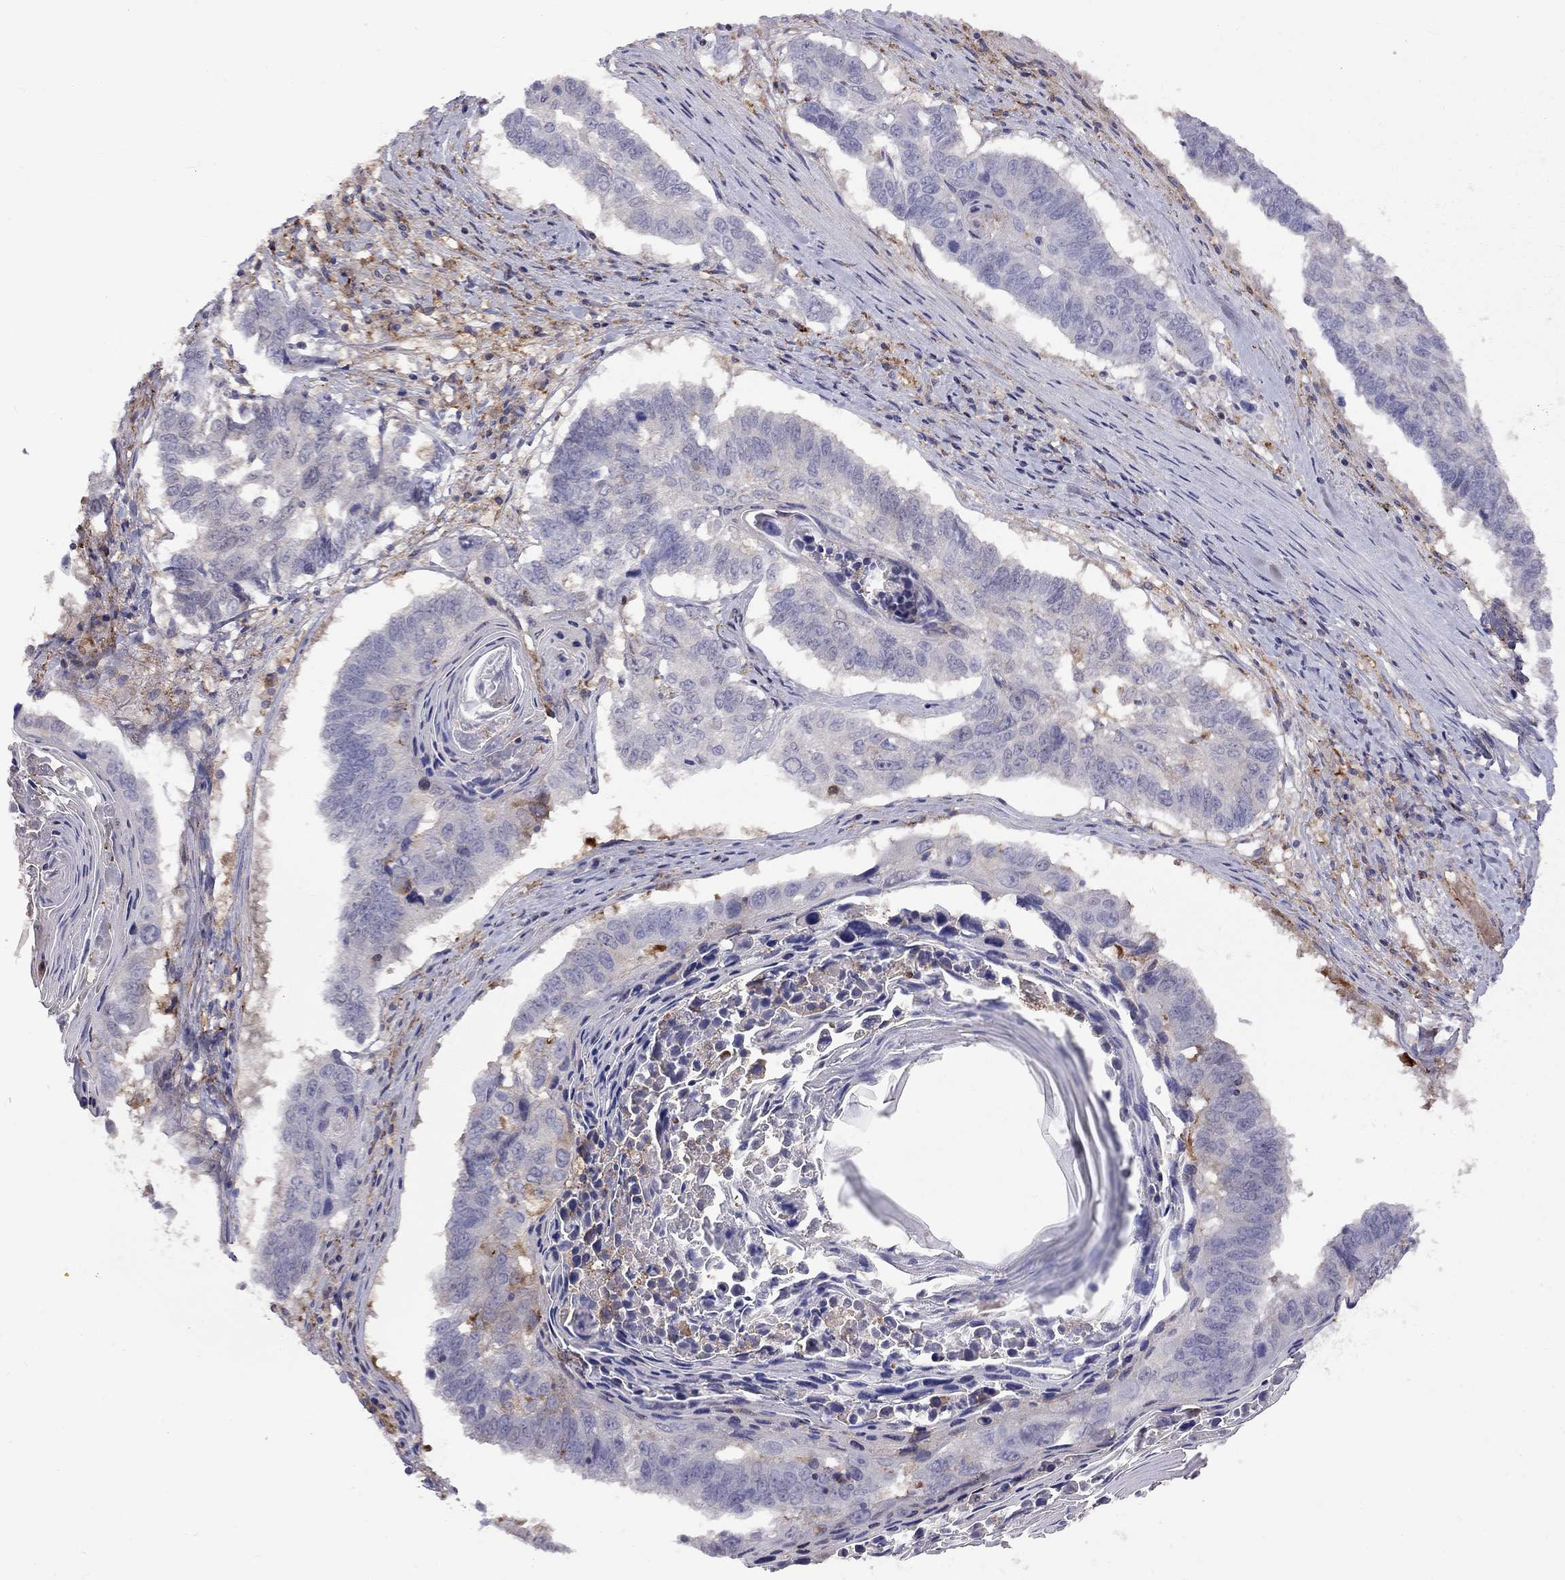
{"staining": {"intensity": "negative", "quantity": "none", "location": "none"}, "tissue": "lung cancer", "cell_type": "Tumor cells", "image_type": "cancer", "snomed": [{"axis": "morphology", "description": "Squamous cell carcinoma, NOS"}, {"axis": "topography", "description": "Lung"}], "caption": "DAB immunohistochemical staining of lung squamous cell carcinoma reveals no significant expression in tumor cells.", "gene": "EIF4E3", "patient": {"sex": "male", "age": 73}}